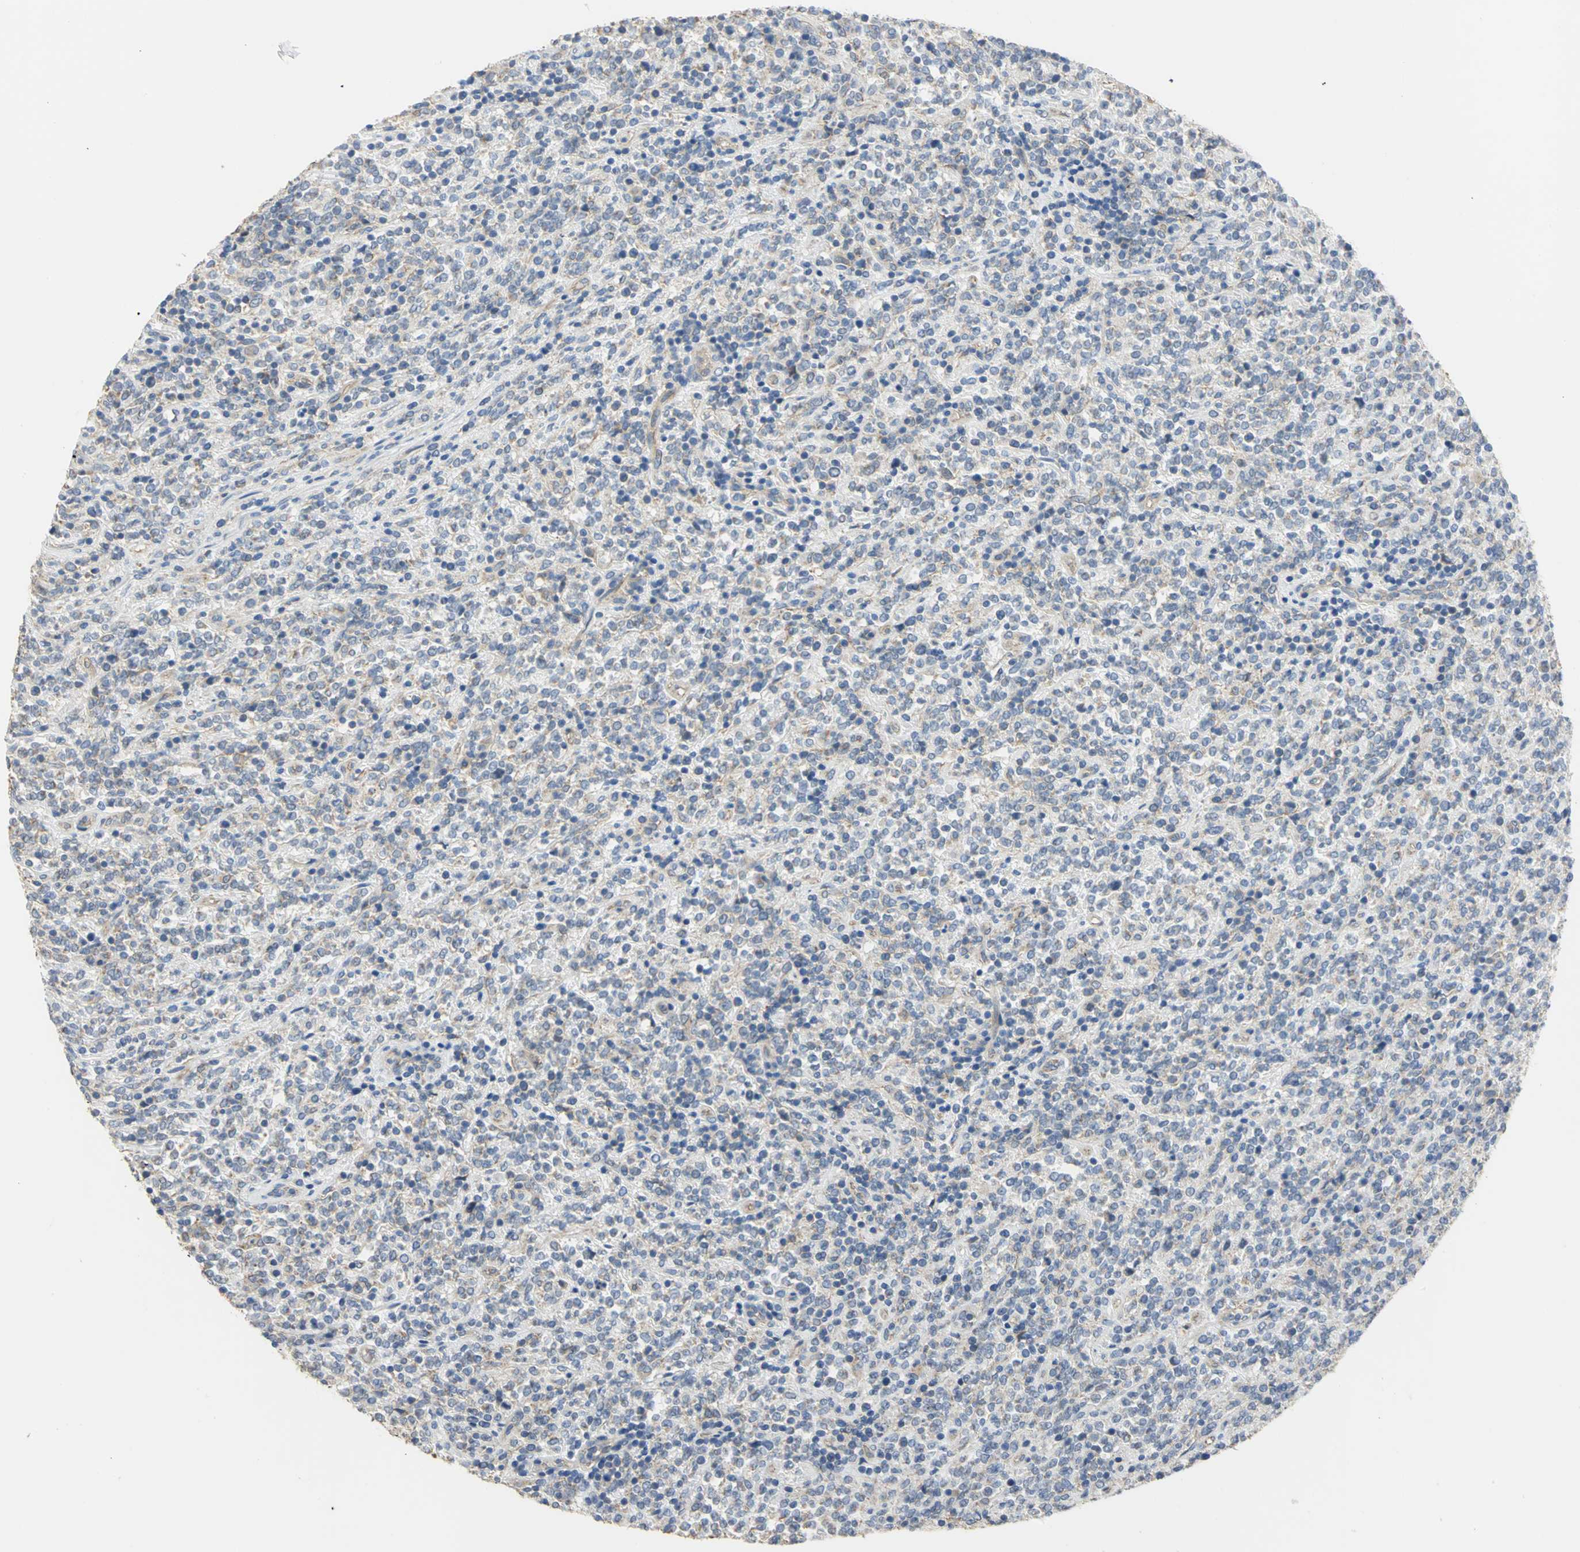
{"staining": {"intensity": "weak", "quantity": "<25%", "location": "cytoplasmic/membranous"}, "tissue": "lymphoma", "cell_type": "Tumor cells", "image_type": "cancer", "snomed": [{"axis": "morphology", "description": "Malignant lymphoma, non-Hodgkin's type, High grade"}, {"axis": "topography", "description": "Soft tissue"}], "caption": "Micrograph shows no protein staining in tumor cells of high-grade malignant lymphoma, non-Hodgkin's type tissue.", "gene": "HTR1F", "patient": {"sex": "male", "age": 18}}